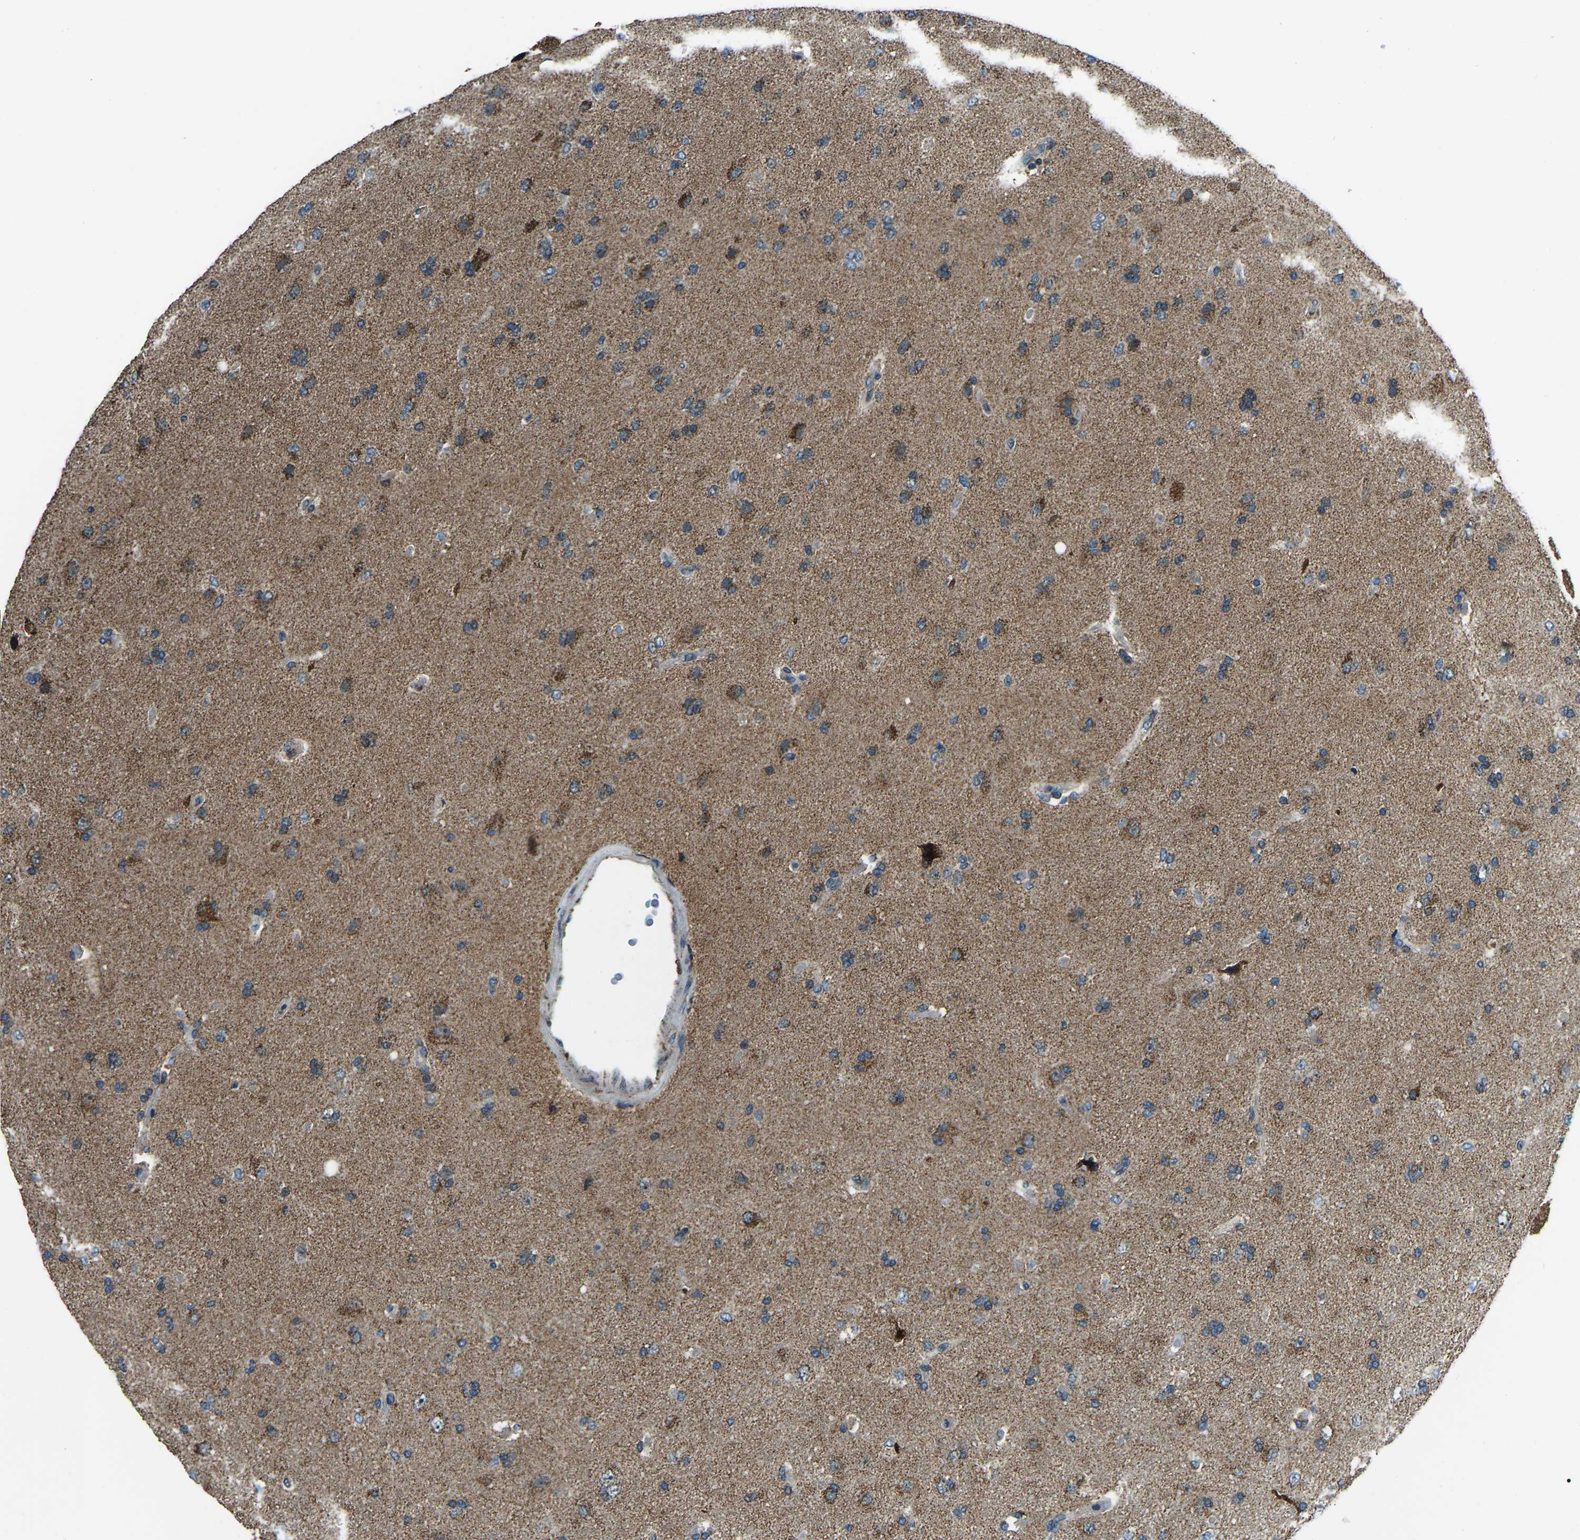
{"staining": {"intensity": "moderate", "quantity": "25%-75%", "location": "cytoplasmic/membranous"}, "tissue": "glioma", "cell_type": "Tumor cells", "image_type": "cancer", "snomed": [{"axis": "morphology", "description": "Glioma, malignant, High grade"}, {"axis": "topography", "description": "Brain"}], "caption": "A micrograph of malignant high-grade glioma stained for a protein shows moderate cytoplasmic/membranous brown staining in tumor cells.", "gene": "RBM33", "patient": {"sex": "male", "age": 72}}